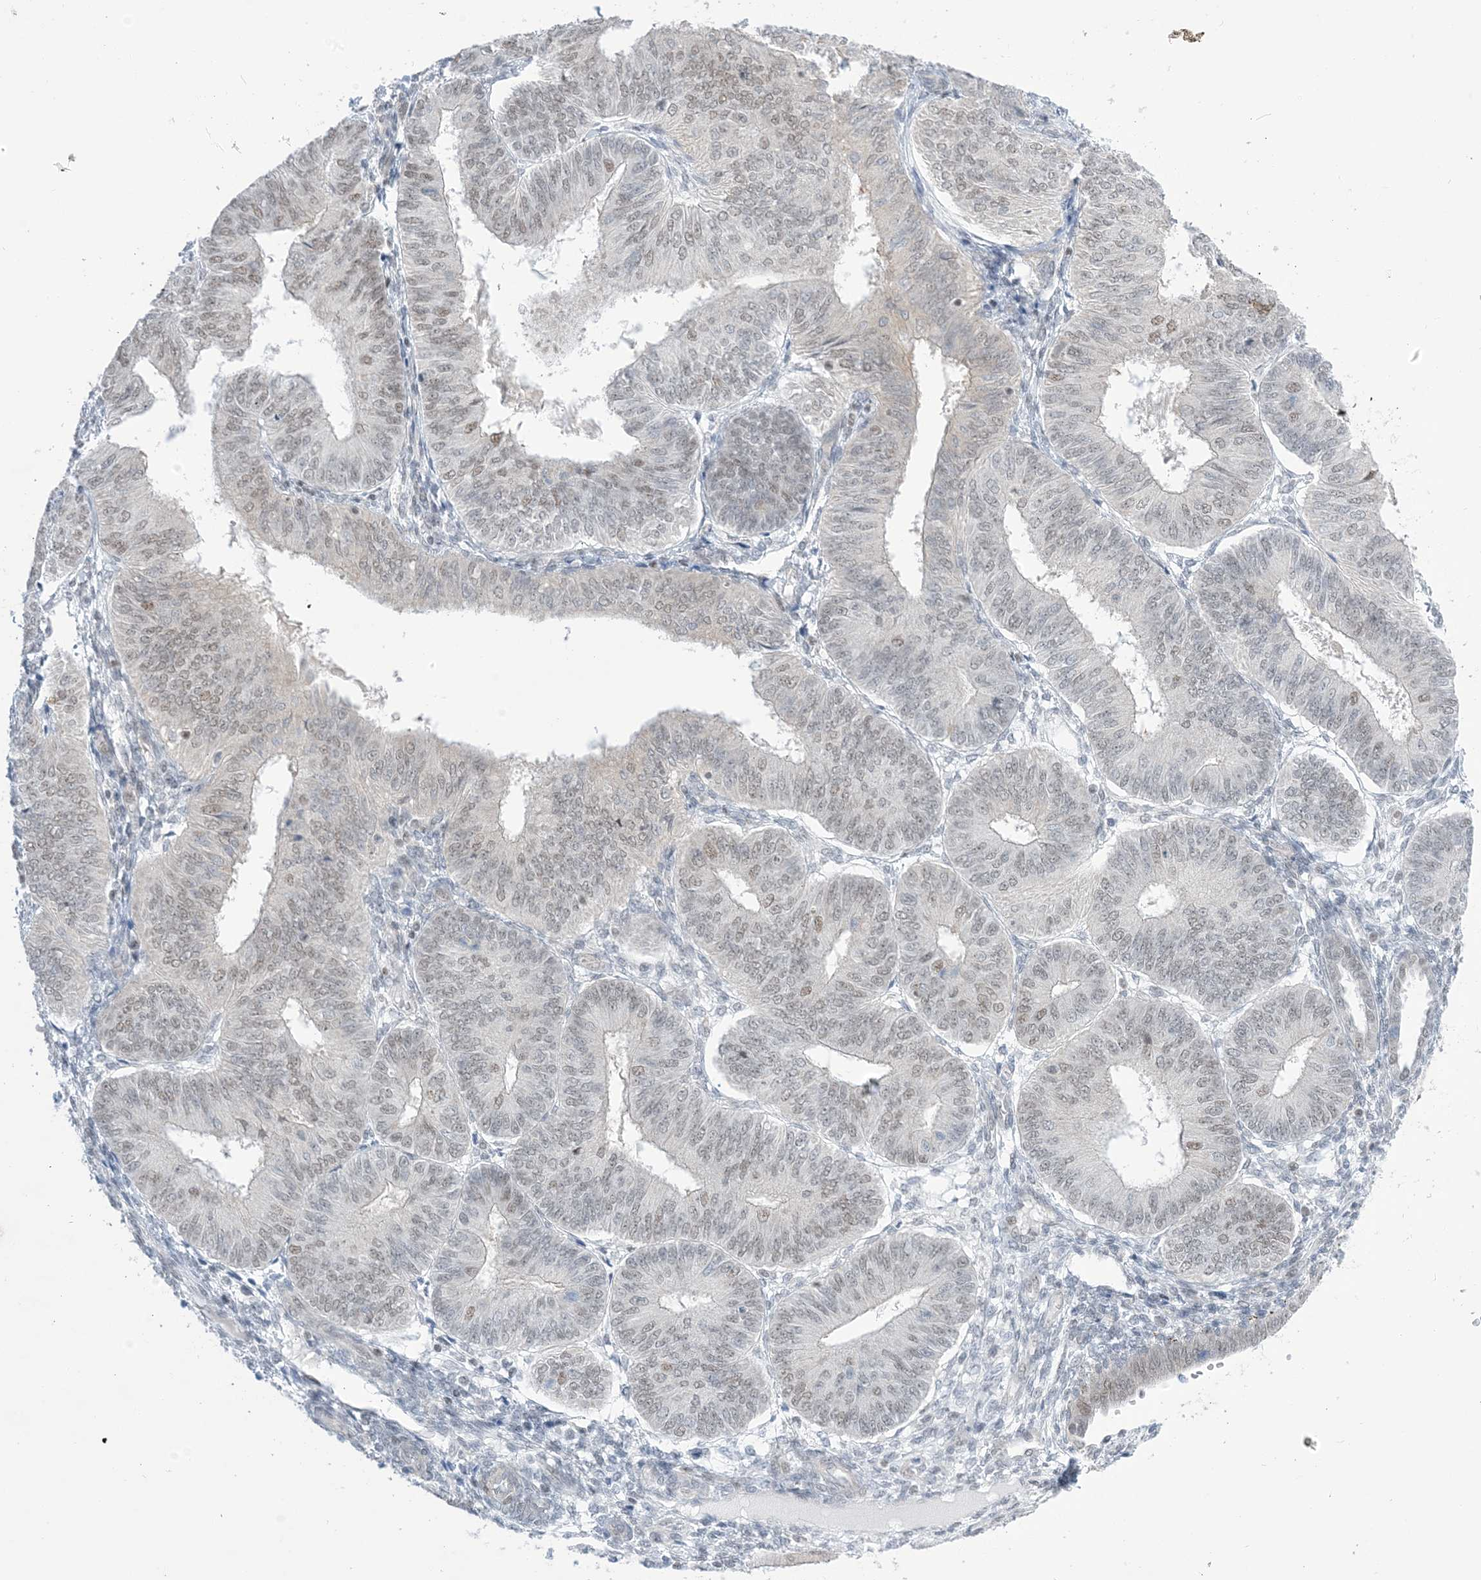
{"staining": {"intensity": "moderate", "quantity": "<25%", "location": "nuclear"}, "tissue": "endometrial cancer", "cell_type": "Tumor cells", "image_type": "cancer", "snomed": [{"axis": "morphology", "description": "Adenocarcinoma, NOS"}, {"axis": "topography", "description": "Endometrium"}], "caption": "Brown immunohistochemical staining in endometrial cancer demonstrates moderate nuclear staining in about <25% of tumor cells.", "gene": "TFPT", "patient": {"sex": "female", "age": 58}}